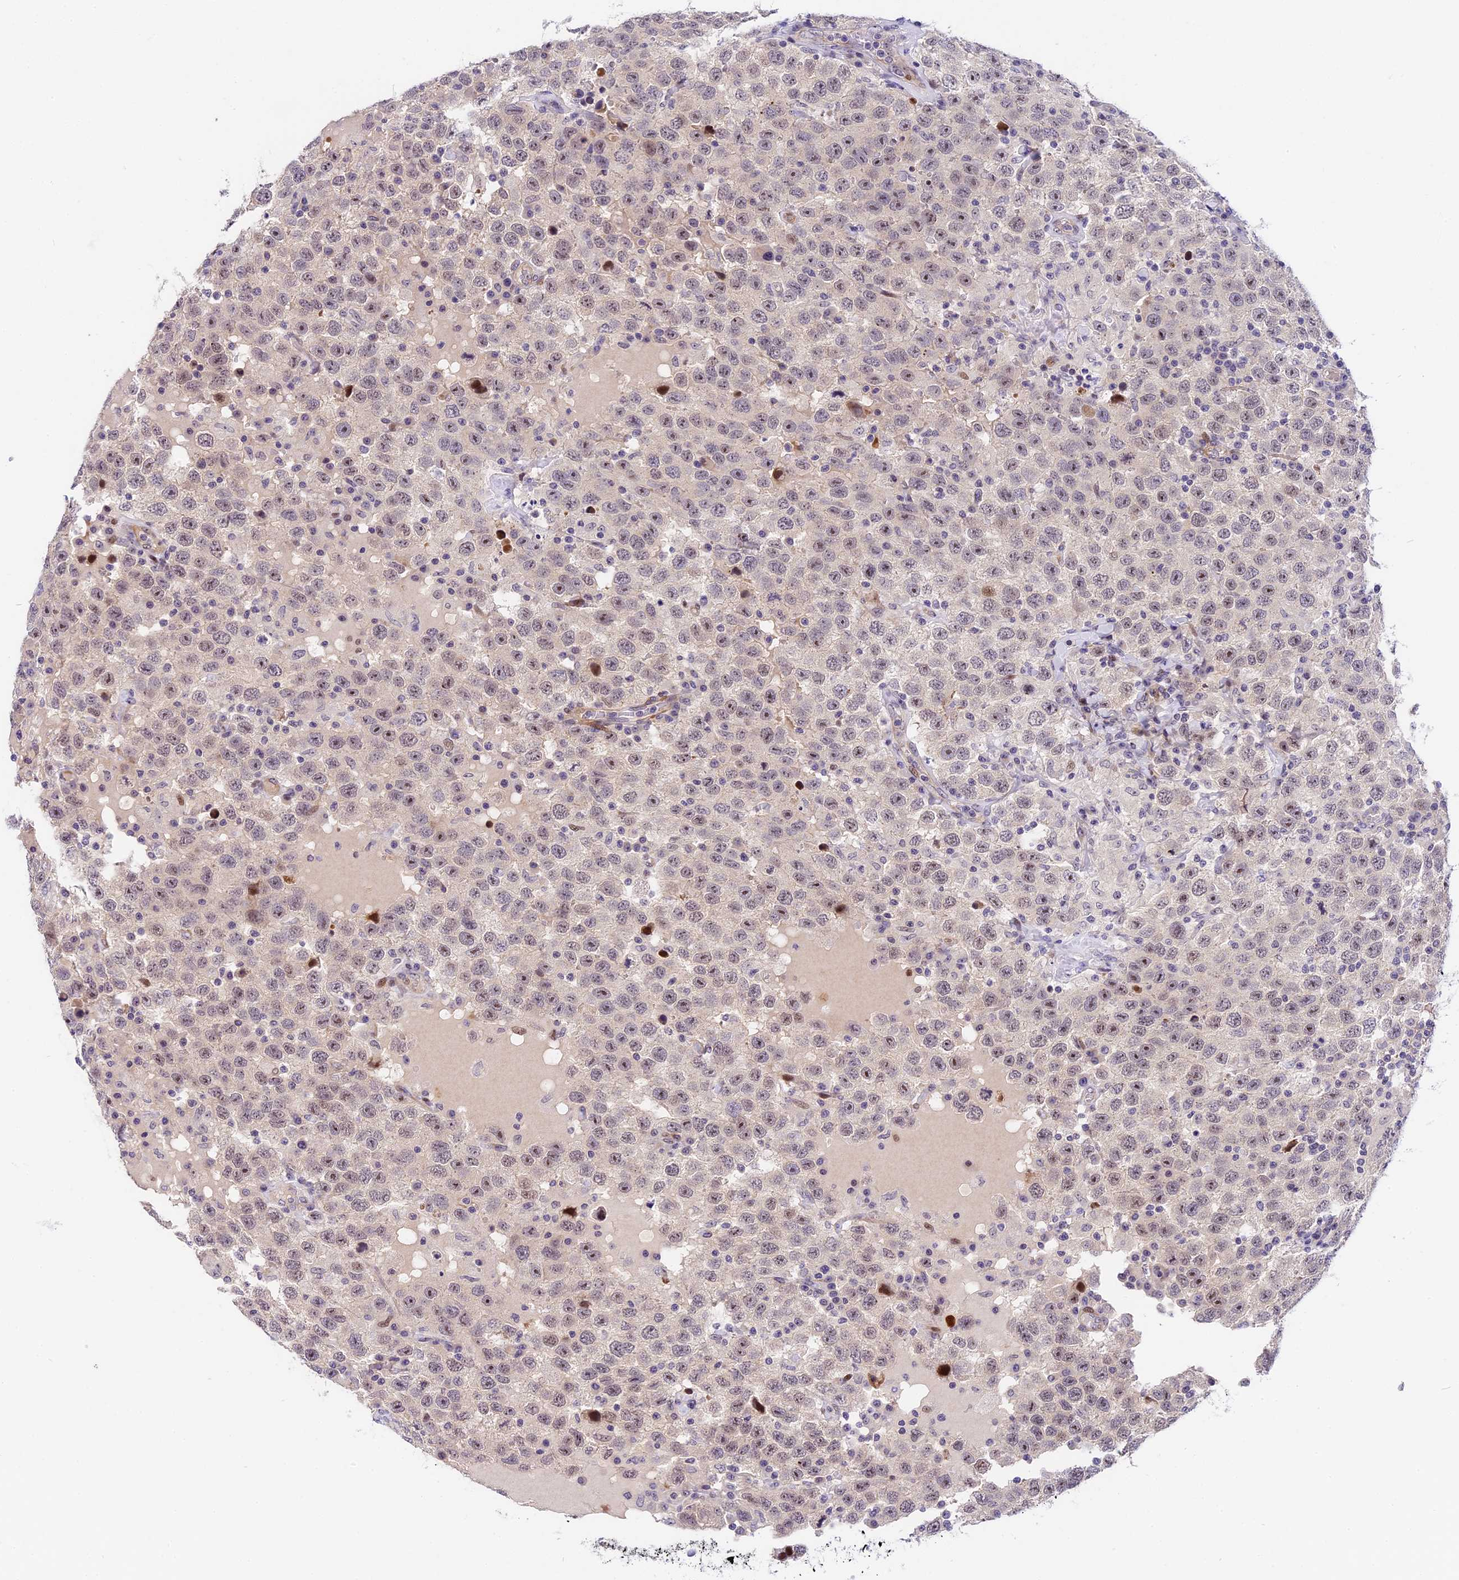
{"staining": {"intensity": "moderate", "quantity": "25%-75%", "location": "nuclear"}, "tissue": "testis cancer", "cell_type": "Tumor cells", "image_type": "cancer", "snomed": [{"axis": "morphology", "description": "Seminoma, NOS"}, {"axis": "topography", "description": "Testis"}], "caption": "Immunohistochemical staining of seminoma (testis) demonstrates medium levels of moderate nuclear positivity in about 25%-75% of tumor cells. The protein of interest is shown in brown color, while the nuclei are stained blue.", "gene": "MIDN", "patient": {"sex": "male", "age": 41}}